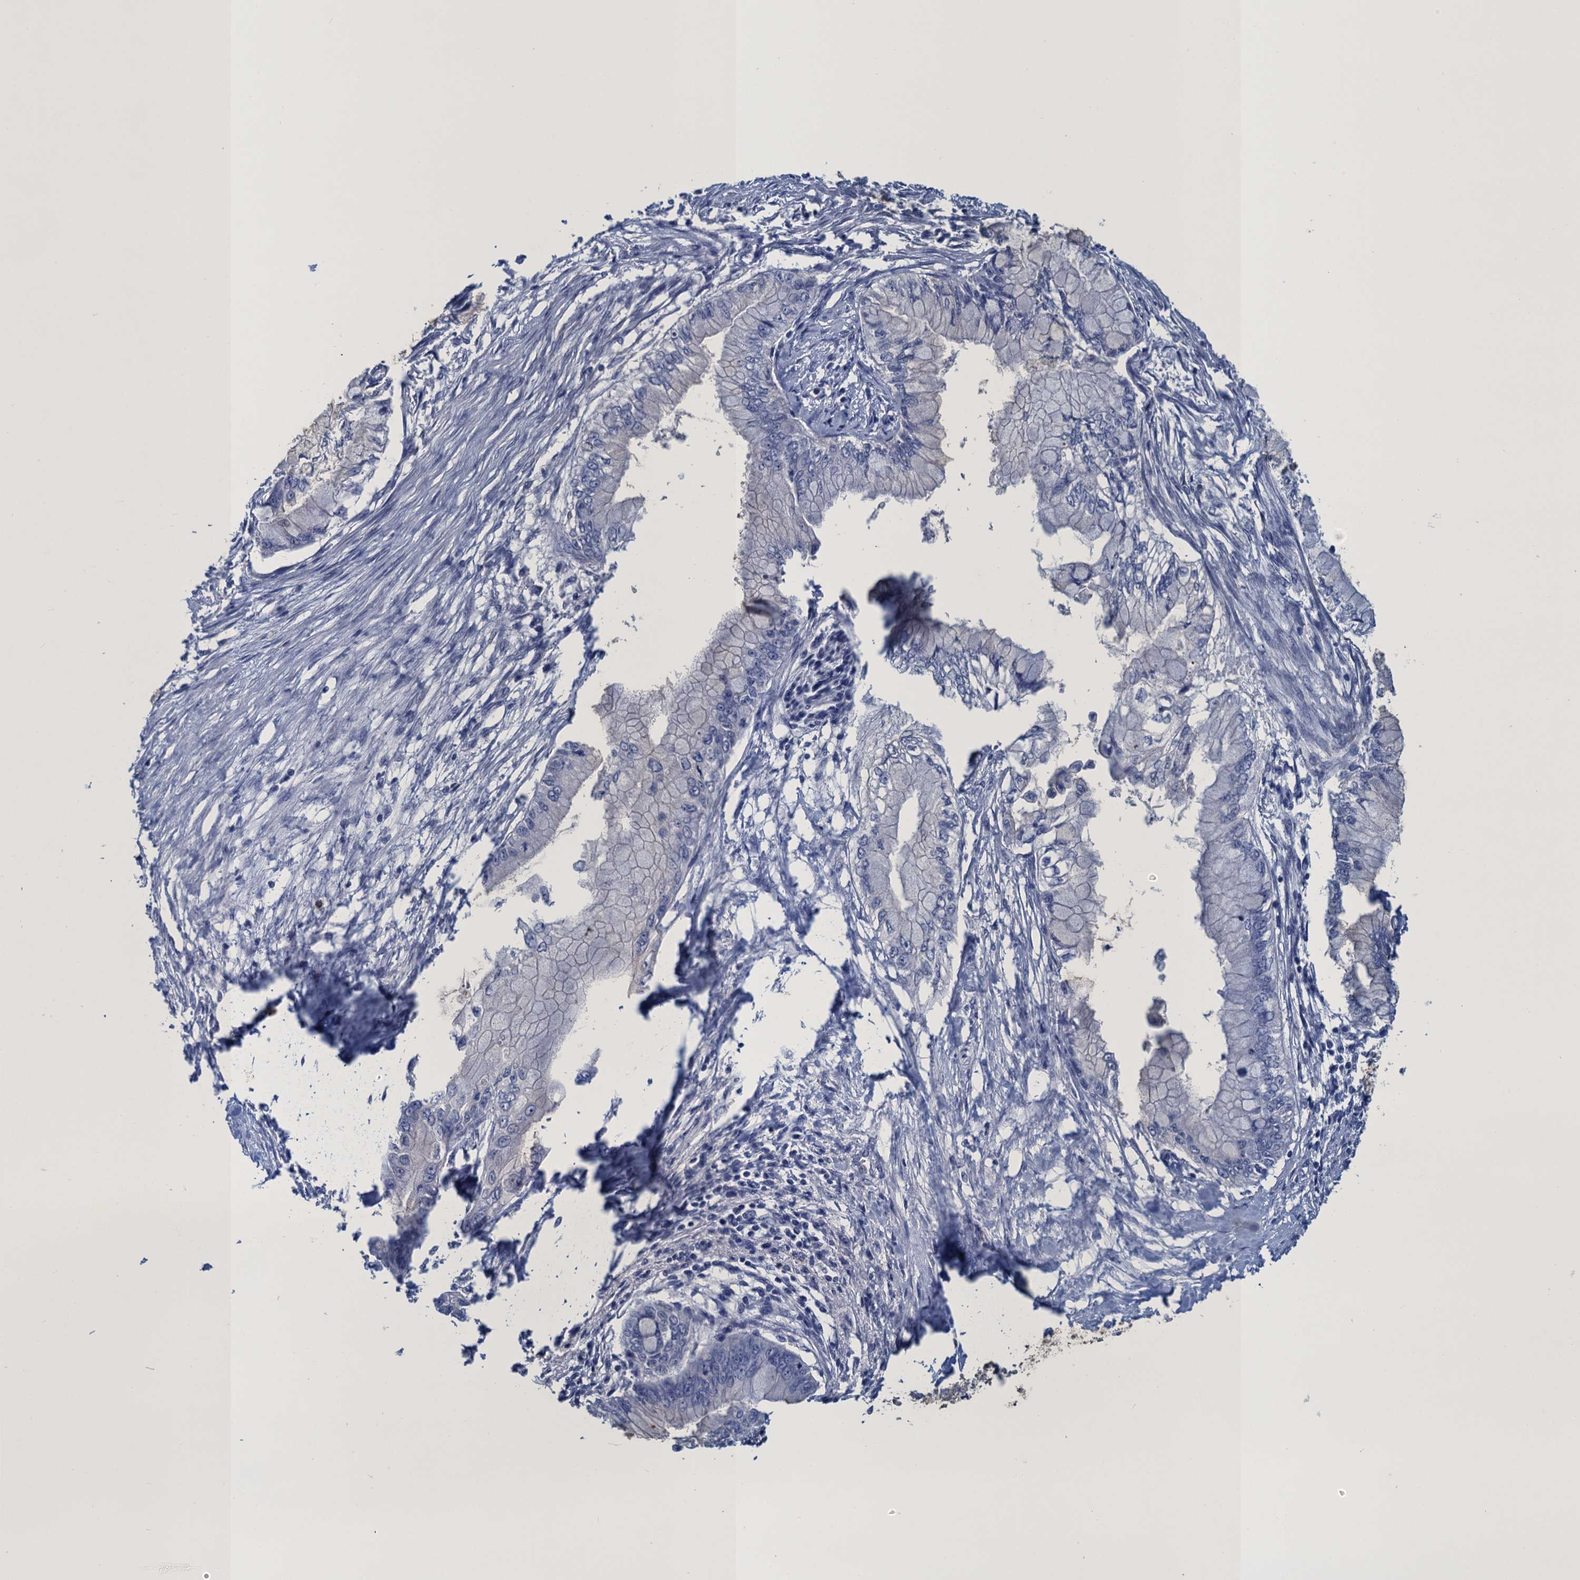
{"staining": {"intensity": "negative", "quantity": "none", "location": "none"}, "tissue": "pancreatic cancer", "cell_type": "Tumor cells", "image_type": "cancer", "snomed": [{"axis": "morphology", "description": "Adenocarcinoma, NOS"}, {"axis": "topography", "description": "Pancreas"}], "caption": "Immunohistochemistry (IHC) histopathology image of neoplastic tissue: human pancreatic adenocarcinoma stained with DAB shows no significant protein expression in tumor cells.", "gene": "ATOSA", "patient": {"sex": "male", "age": 48}}